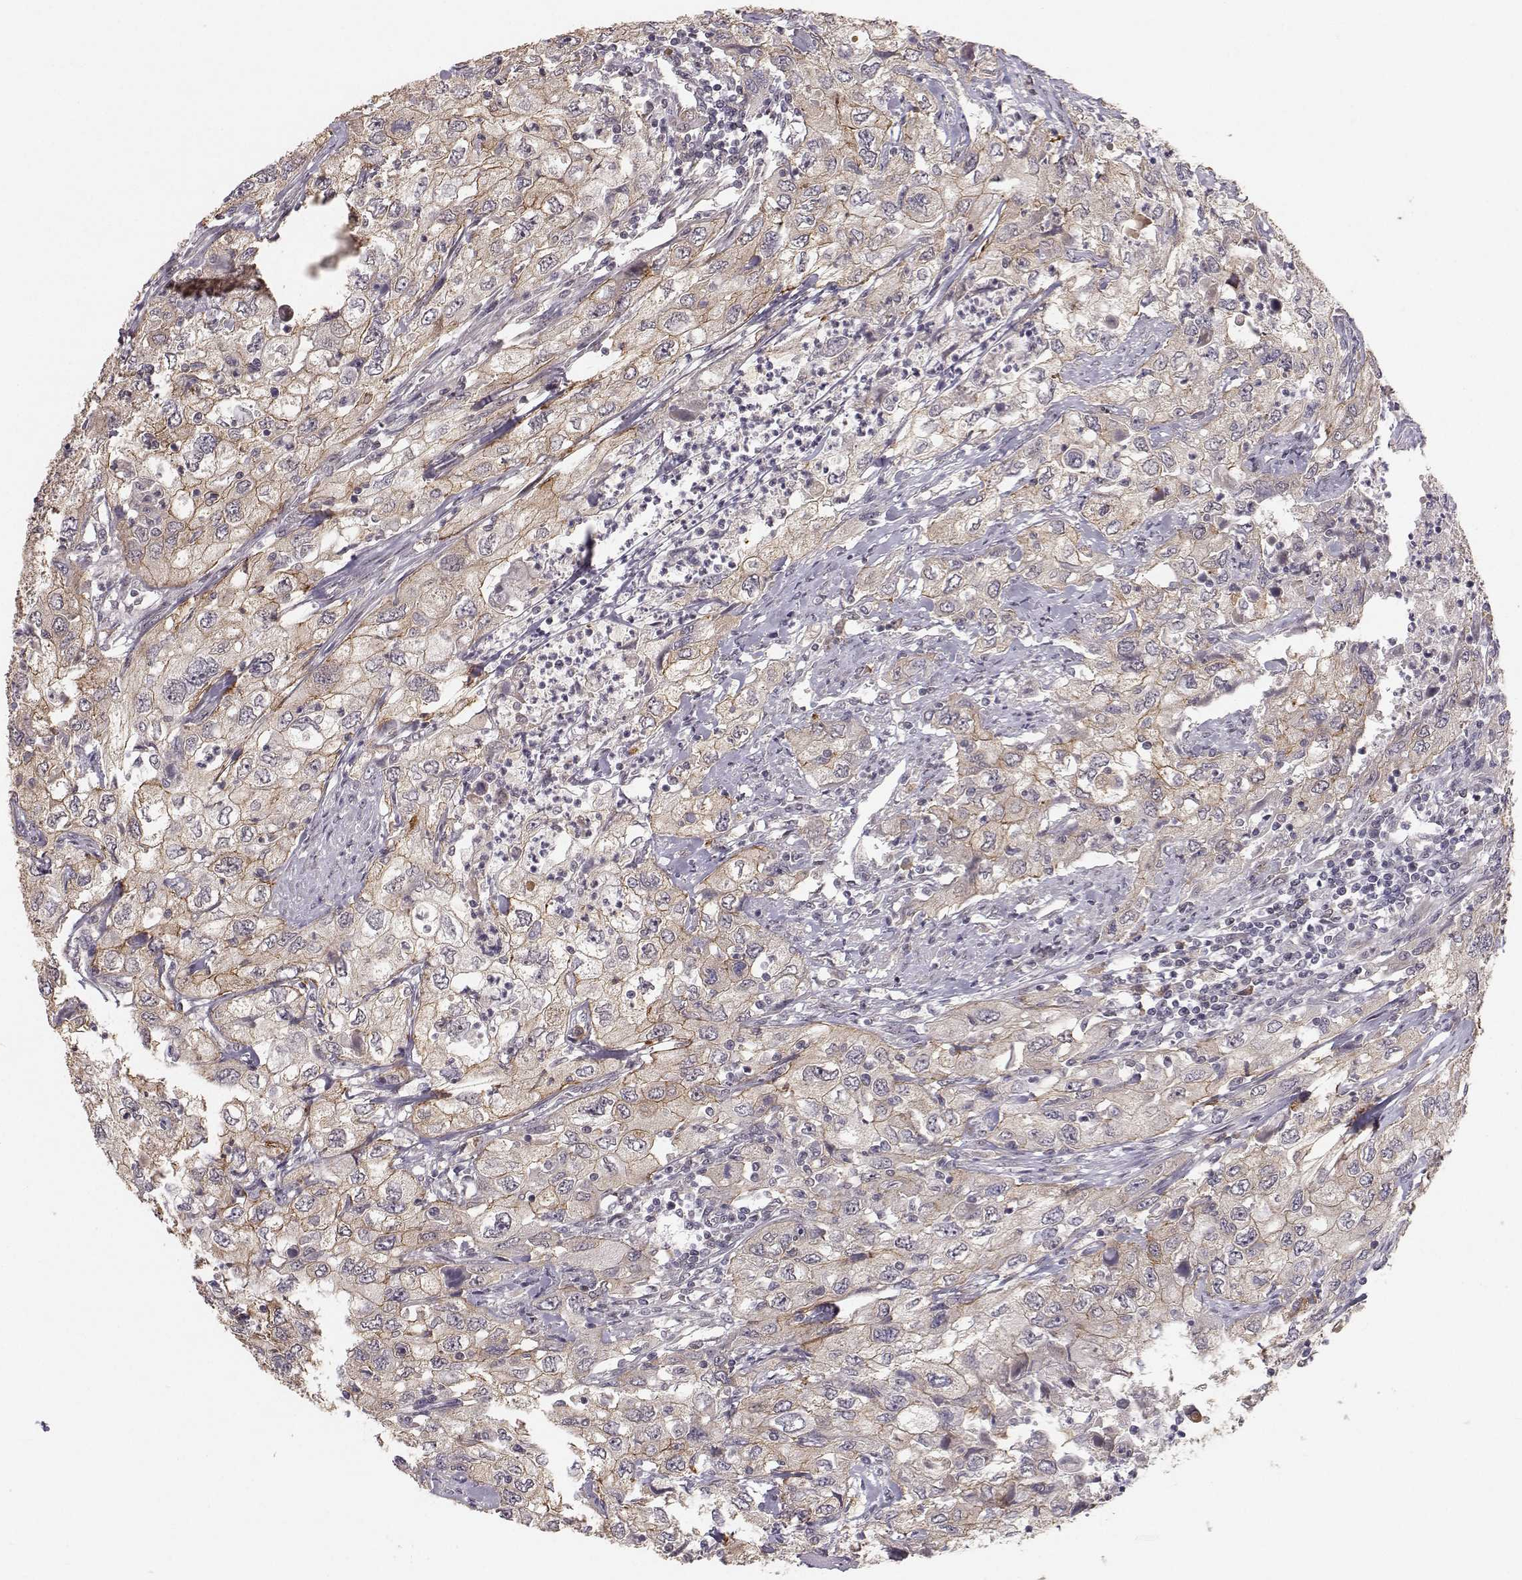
{"staining": {"intensity": "moderate", "quantity": "<25%", "location": "cytoplasmic/membranous"}, "tissue": "urothelial cancer", "cell_type": "Tumor cells", "image_type": "cancer", "snomed": [{"axis": "morphology", "description": "Urothelial carcinoma, High grade"}, {"axis": "topography", "description": "Urinary bladder"}], "caption": "Approximately <25% of tumor cells in urothelial carcinoma (high-grade) demonstrate moderate cytoplasmic/membranous protein positivity as visualized by brown immunohistochemical staining.", "gene": "PLEKHG3", "patient": {"sex": "male", "age": 76}}